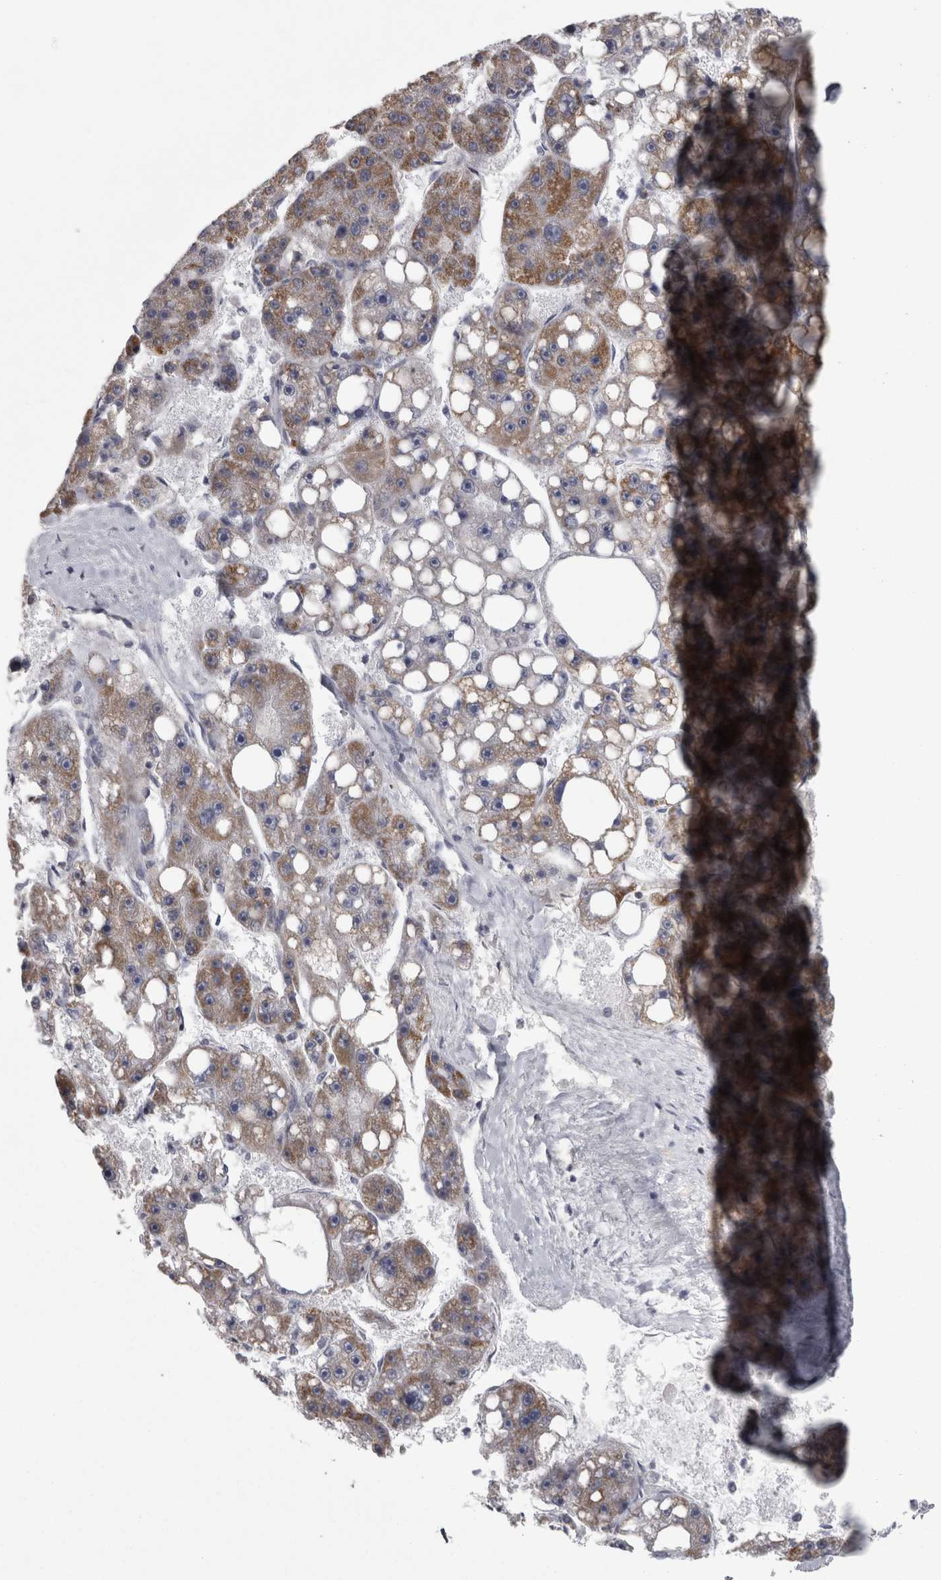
{"staining": {"intensity": "moderate", "quantity": "25%-75%", "location": "cytoplasmic/membranous"}, "tissue": "liver cancer", "cell_type": "Tumor cells", "image_type": "cancer", "snomed": [{"axis": "morphology", "description": "Carcinoma, Hepatocellular, NOS"}, {"axis": "topography", "description": "Liver"}], "caption": "Immunohistochemical staining of human liver cancer shows medium levels of moderate cytoplasmic/membranous protein staining in about 25%-75% of tumor cells.", "gene": "DBT", "patient": {"sex": "female", "age": 61}}